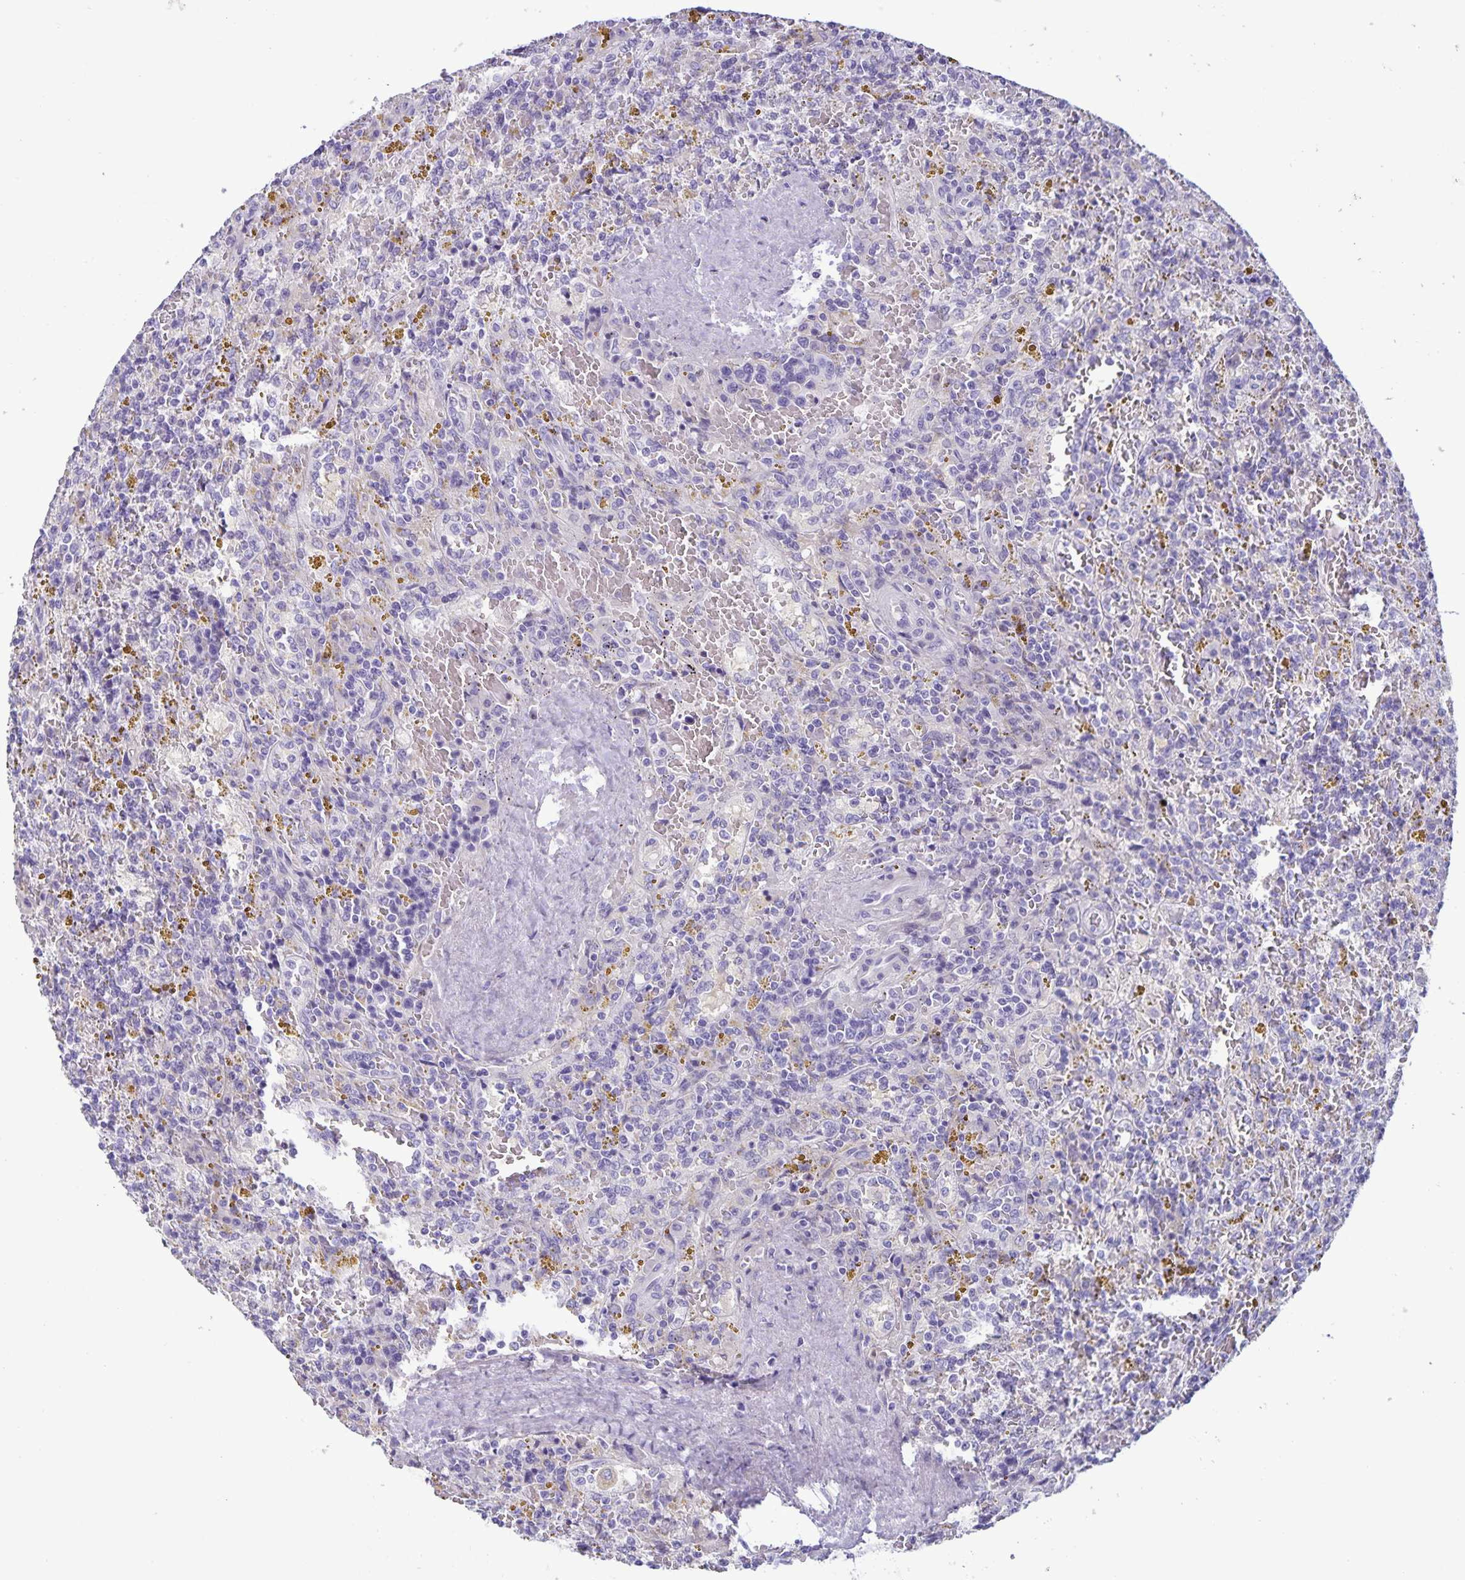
{"staining": {"intensity": "negative", "quantity": "none", "location": "none"}, "tissue": "lymphoma", "cell_type": "Tumor cells", "image_type": "cancer", "snomed": [{"axis": "morphology", "description": "Malignant lymphoma, non-Hodgkin's type, Low grade"}, {"axis": "topography", "description": "Spleen"}], "caption": "The immunohistochemistry photomicrograph has no significant expression in tumor cells of lymphoma tissue. (Brightfield microscopy of DAB (3,3'-diaminobenzidine) immunohistochemistry (IHC) at high magnification).", "gene": "IBTK", "patient": {"sex": "female", "age": 65}}